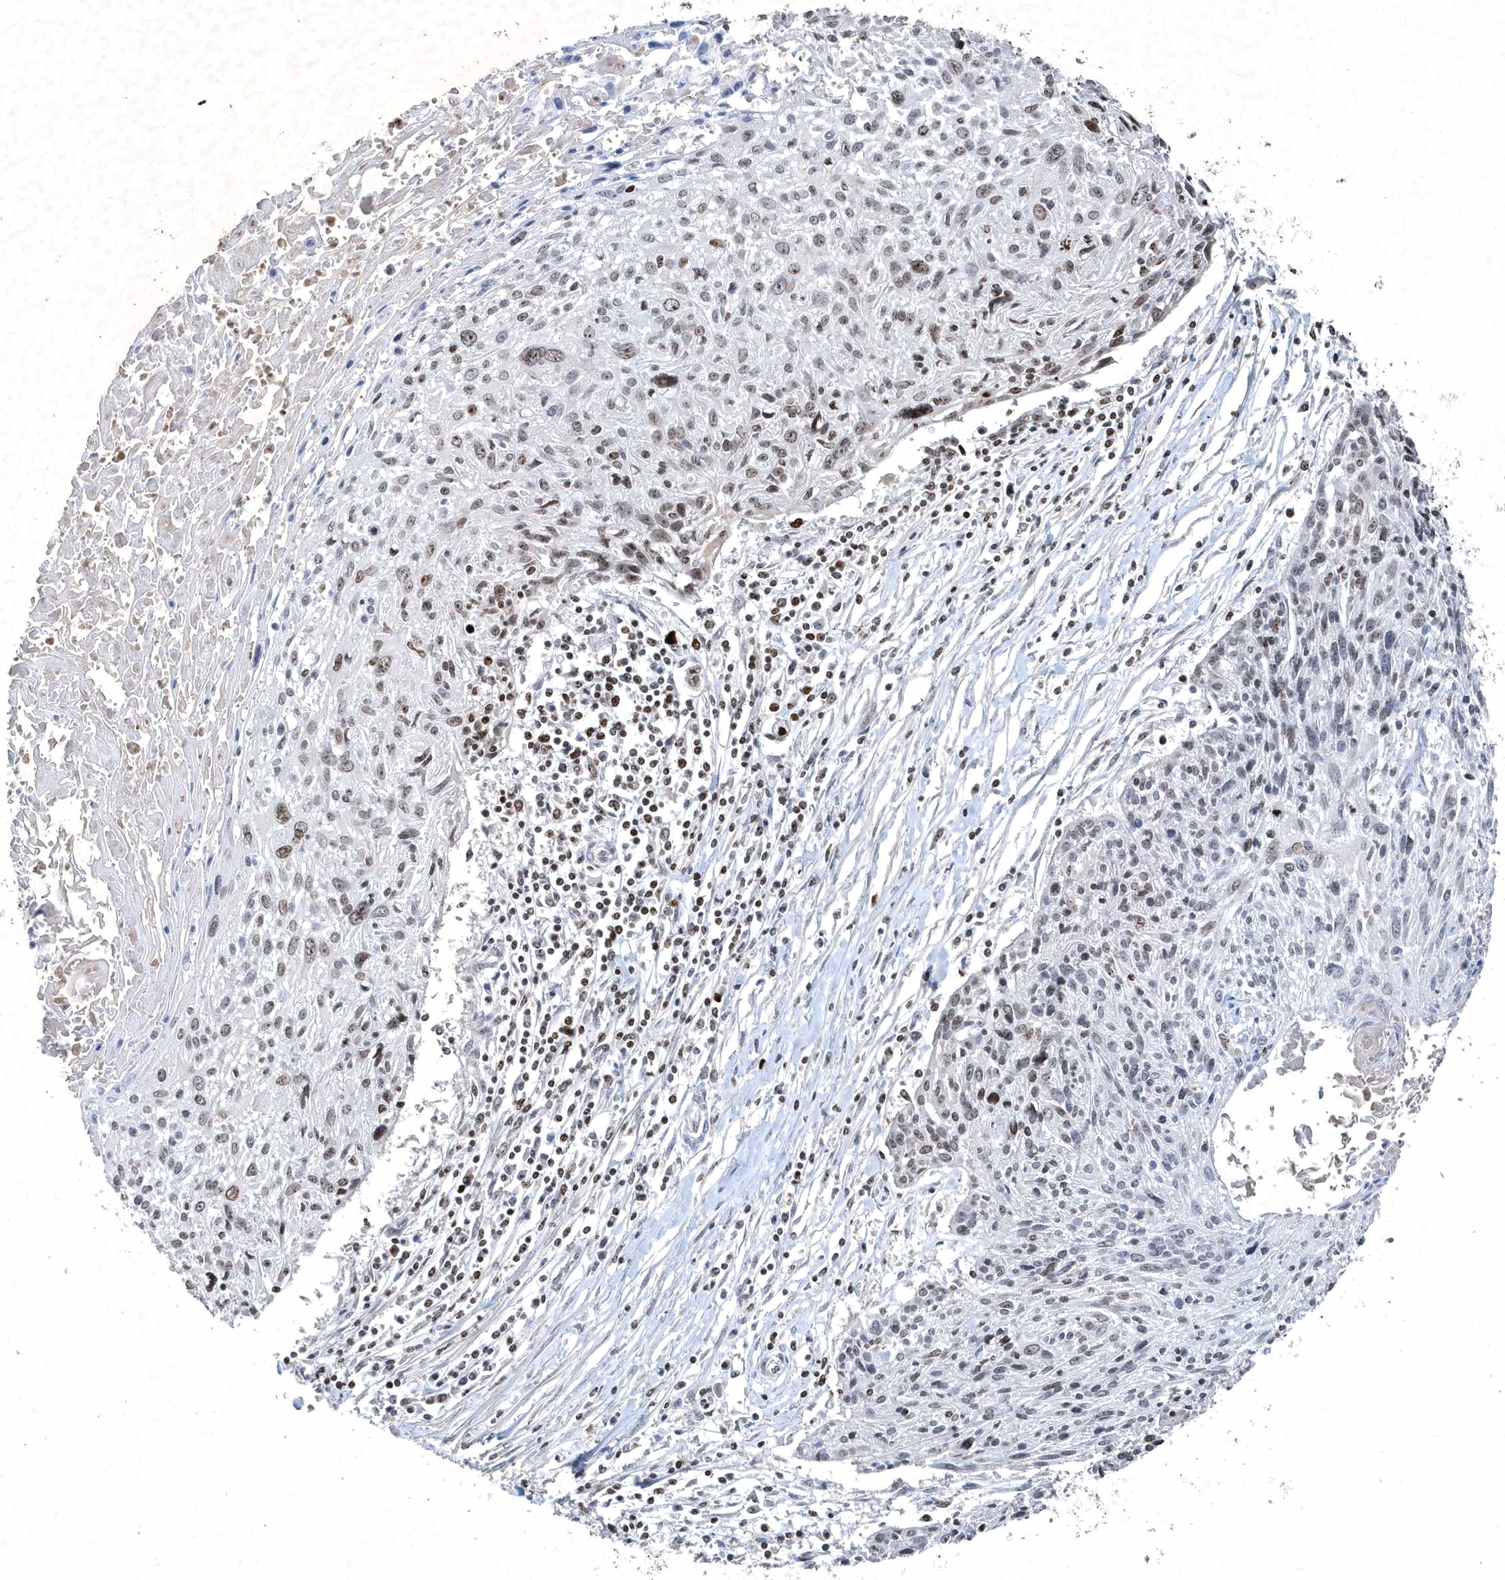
{"staining": {"intensity": "moderate", "quantity": "25%-75%", "location": "nuclear"}, "tissue": "cervical cancer", "cell_type": "Tumor cells", "image_type": "cancer", "snomed": [{"axis": "morphology", "description": "Squamous cell carcinoma, NOS"}, {"axis": "topography", "description": "Cervix"}], "caption": "This is an image of IHC staining of cervical cancer (squamous cell carcinoma), which shows moderate positivity in the nuclear of tumor cells.", "gene": "QTRT2", "patient": {"sex": "female", "age": 51}}